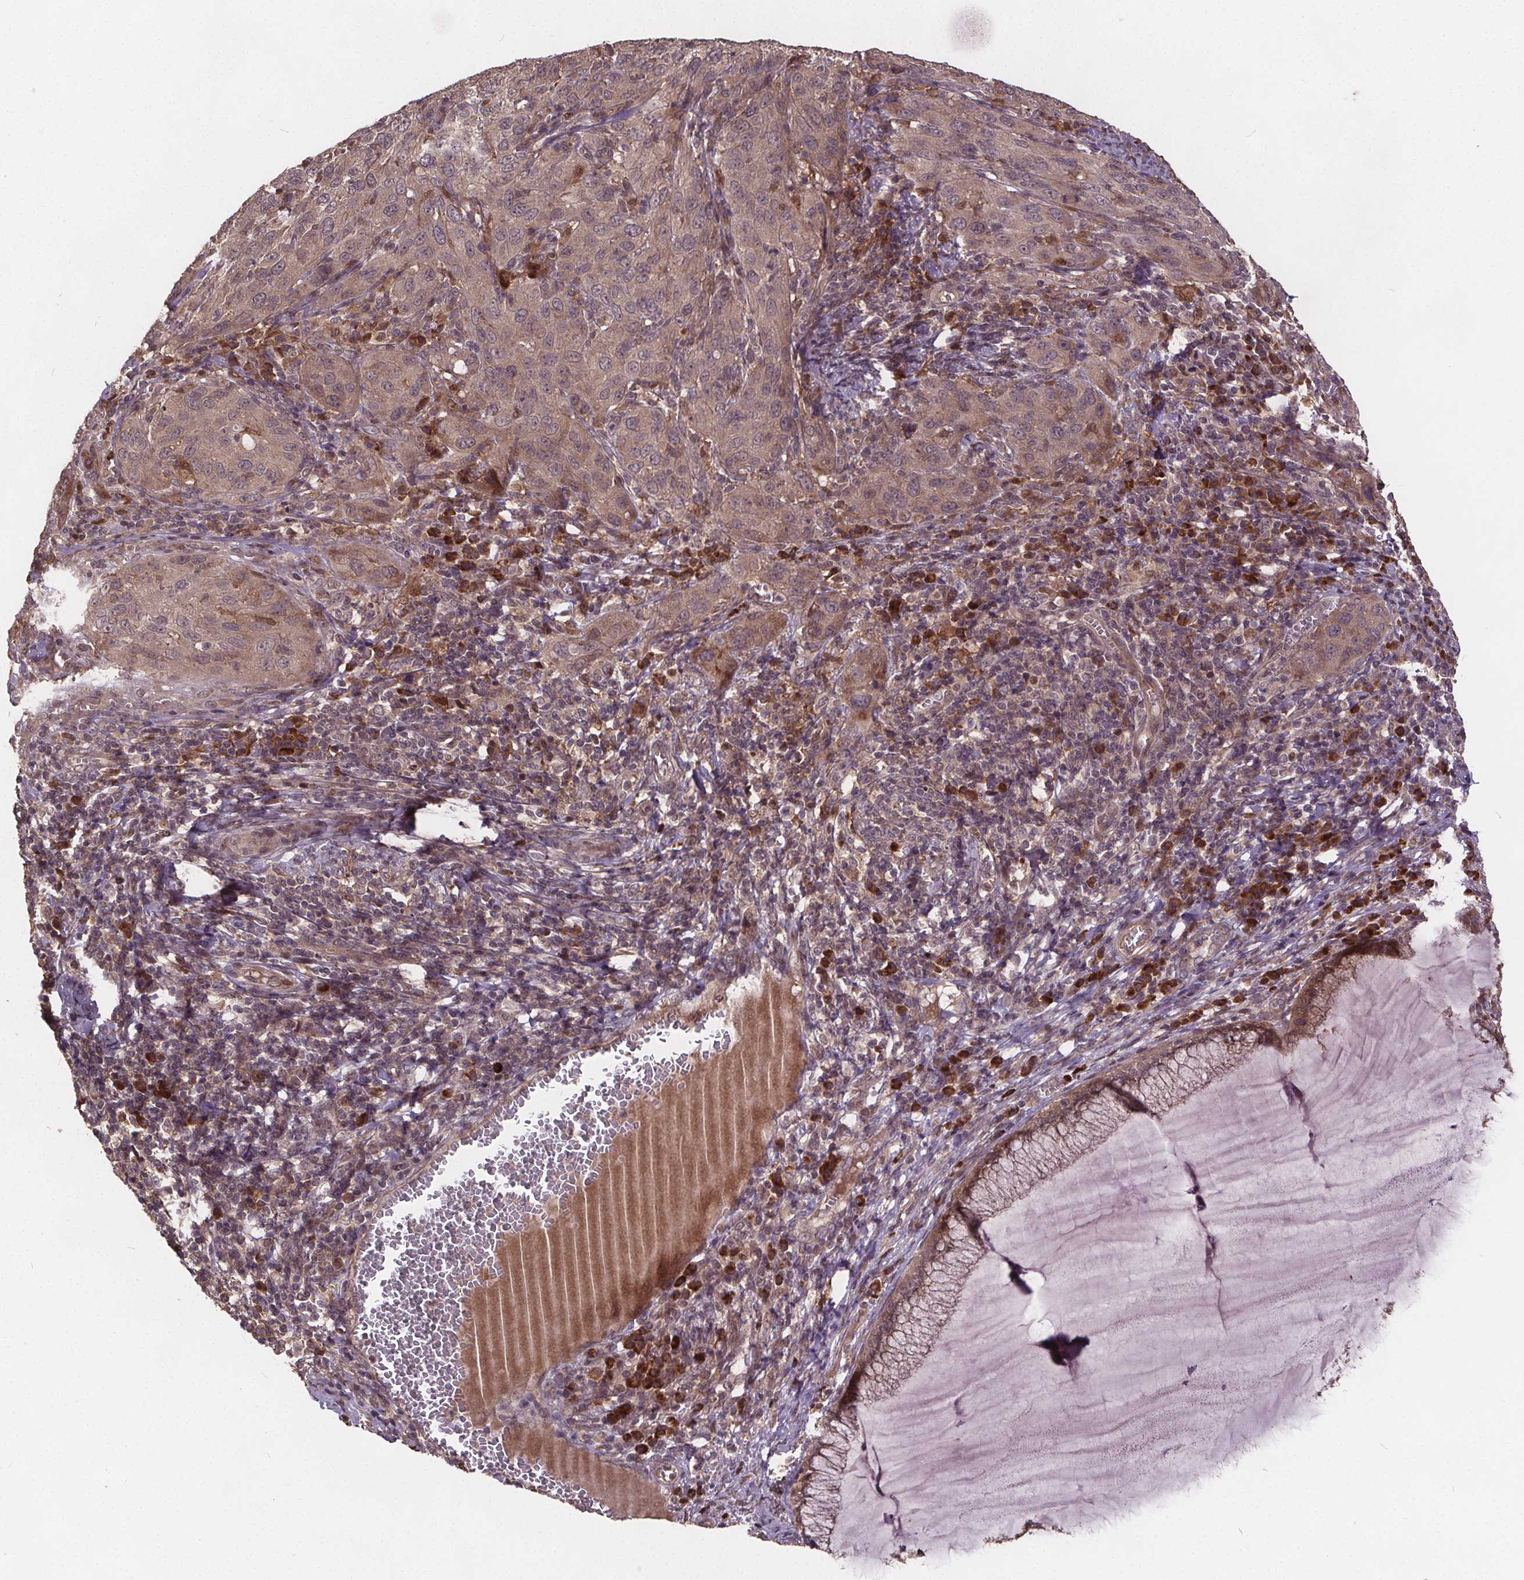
{"staining": {"intensity": "negative", "quantity": "none", "location": "none"}, "tissue": "cervical cancer", "cell_type": "Tumor cells", "image_type": "cancer", "snomed": [{"axis": "morphology", "description": "Normal tissue, NOS"}, {"axis": "morphology", "description": "Squamous cell carcinoma, NOS"}, {"axis": "topography", "description": "Cervix"}], "caption": "Tumor cells are negative for brown protein staining in cervical squamous cell carcinoma. (DAB immunohistochemistry (IHC) visualized using brightfield microscopy, high magnification).", "gene": "USP9X", "patient": {"sex": "female", "age": 51}}